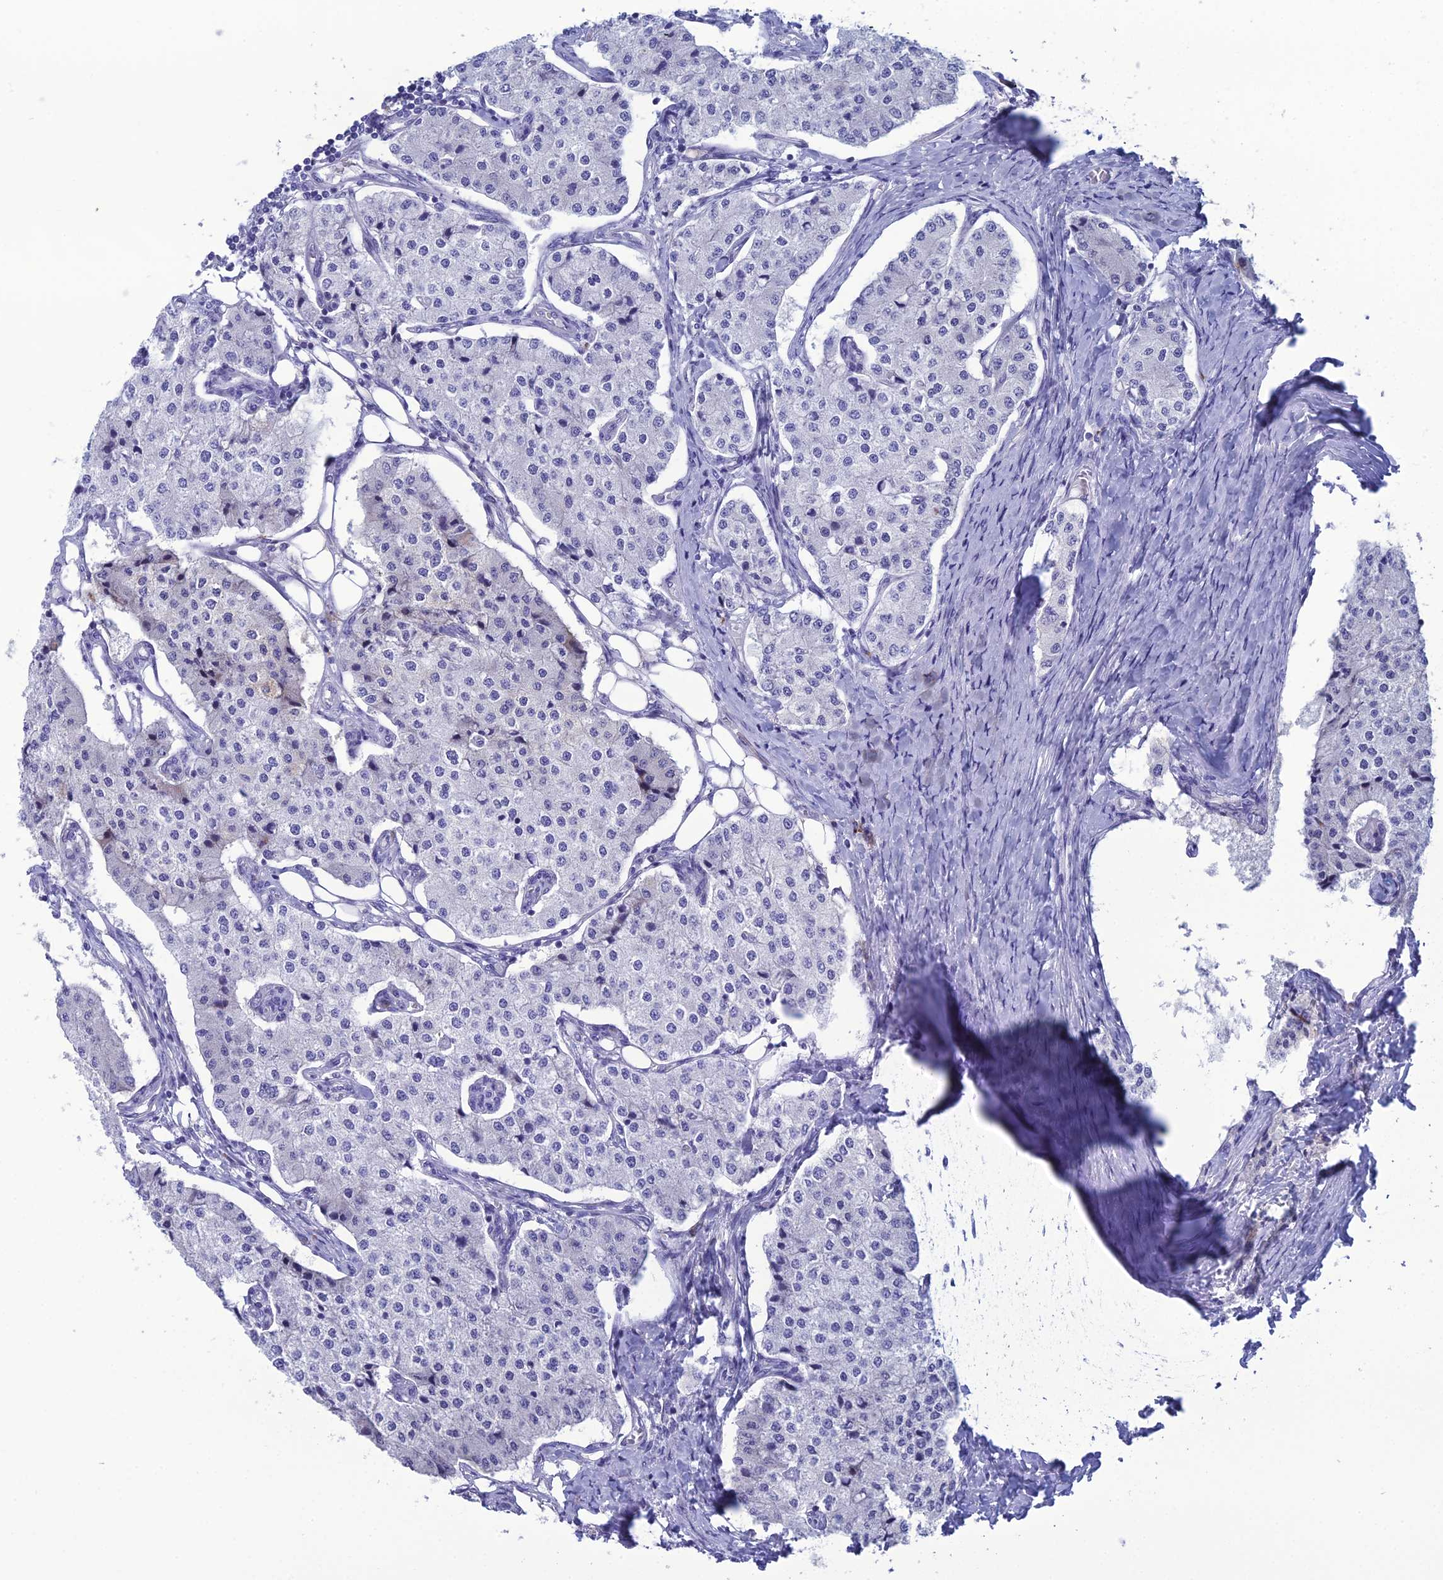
{"staining": {"intensity": "negative", "quantity": "none", "location": "none"}, "tissue": "carcinoid", "cell_type": "Tumor cells", "image_type": "cancer", "snomed": [{"axis": "morphology", "description": "Carcinoid, malignant, NOS"}, {"axis": "topography", "description": "Colon"}], "caption": "DAB immunohistochemical staining of carcinoid (malignant) demonstrates no significant positivity in tumor cells.", "gene": "CRB2", "patient": {"sex": "female", "age": 52}}